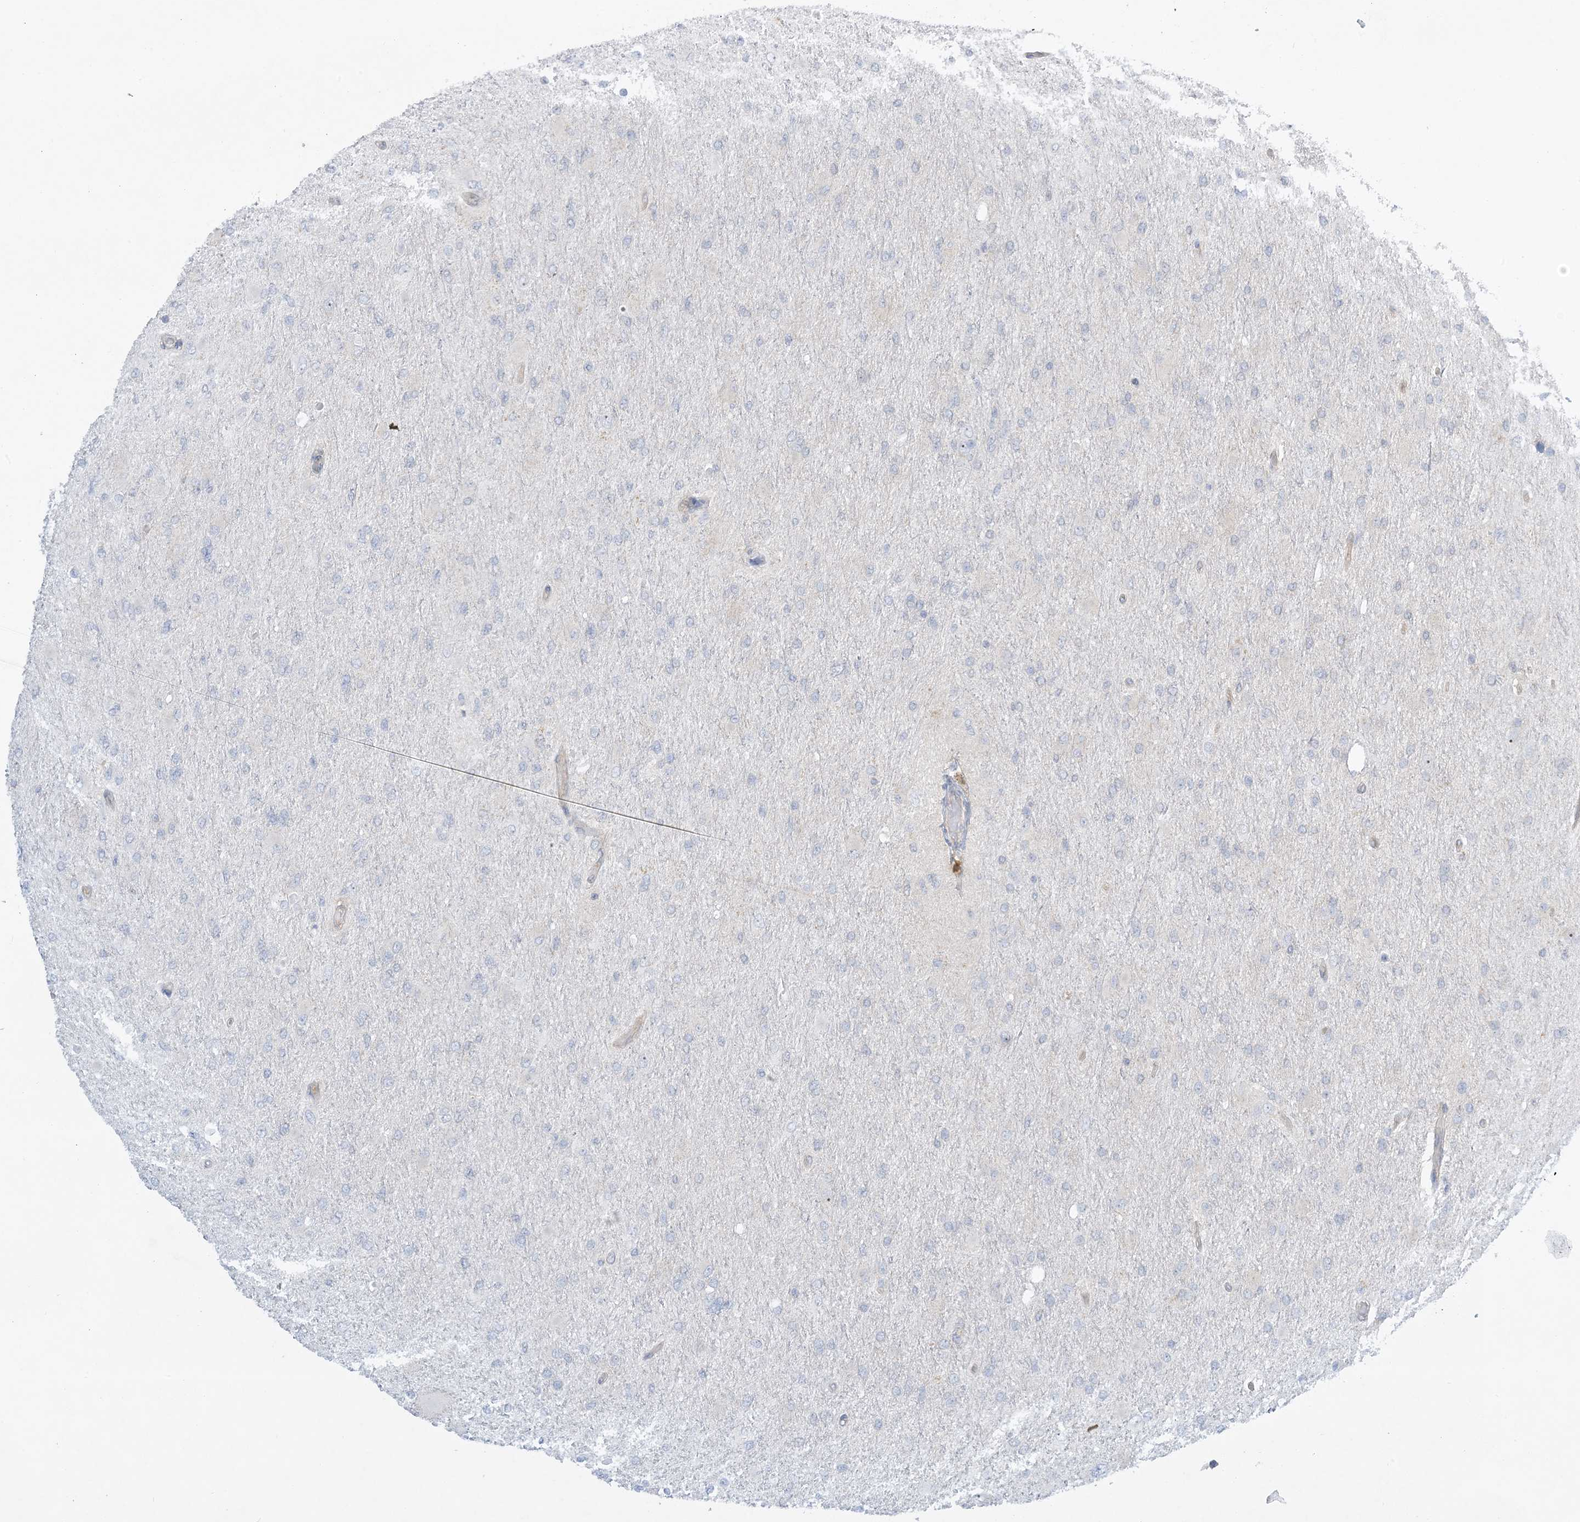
{"staining": {"intensity": "negative", "quantity": "none", "location": "none"}, "tissue": "glioma", "cell_type": "Tumor cells", "image_type": "cancer", "snomed": [{"axis": "morphology", "description": "Glioma, malignant, High grade"}, {"axis": "topography", "description": "Cerebral cortex"}], "caption": "This is an immunohistochemistry (IHC) image of malignant high-grade glioma. There is no staining in tumor cells.", "gene": "MRPS18A", "patient": {"sex": "female", "age": 36}}